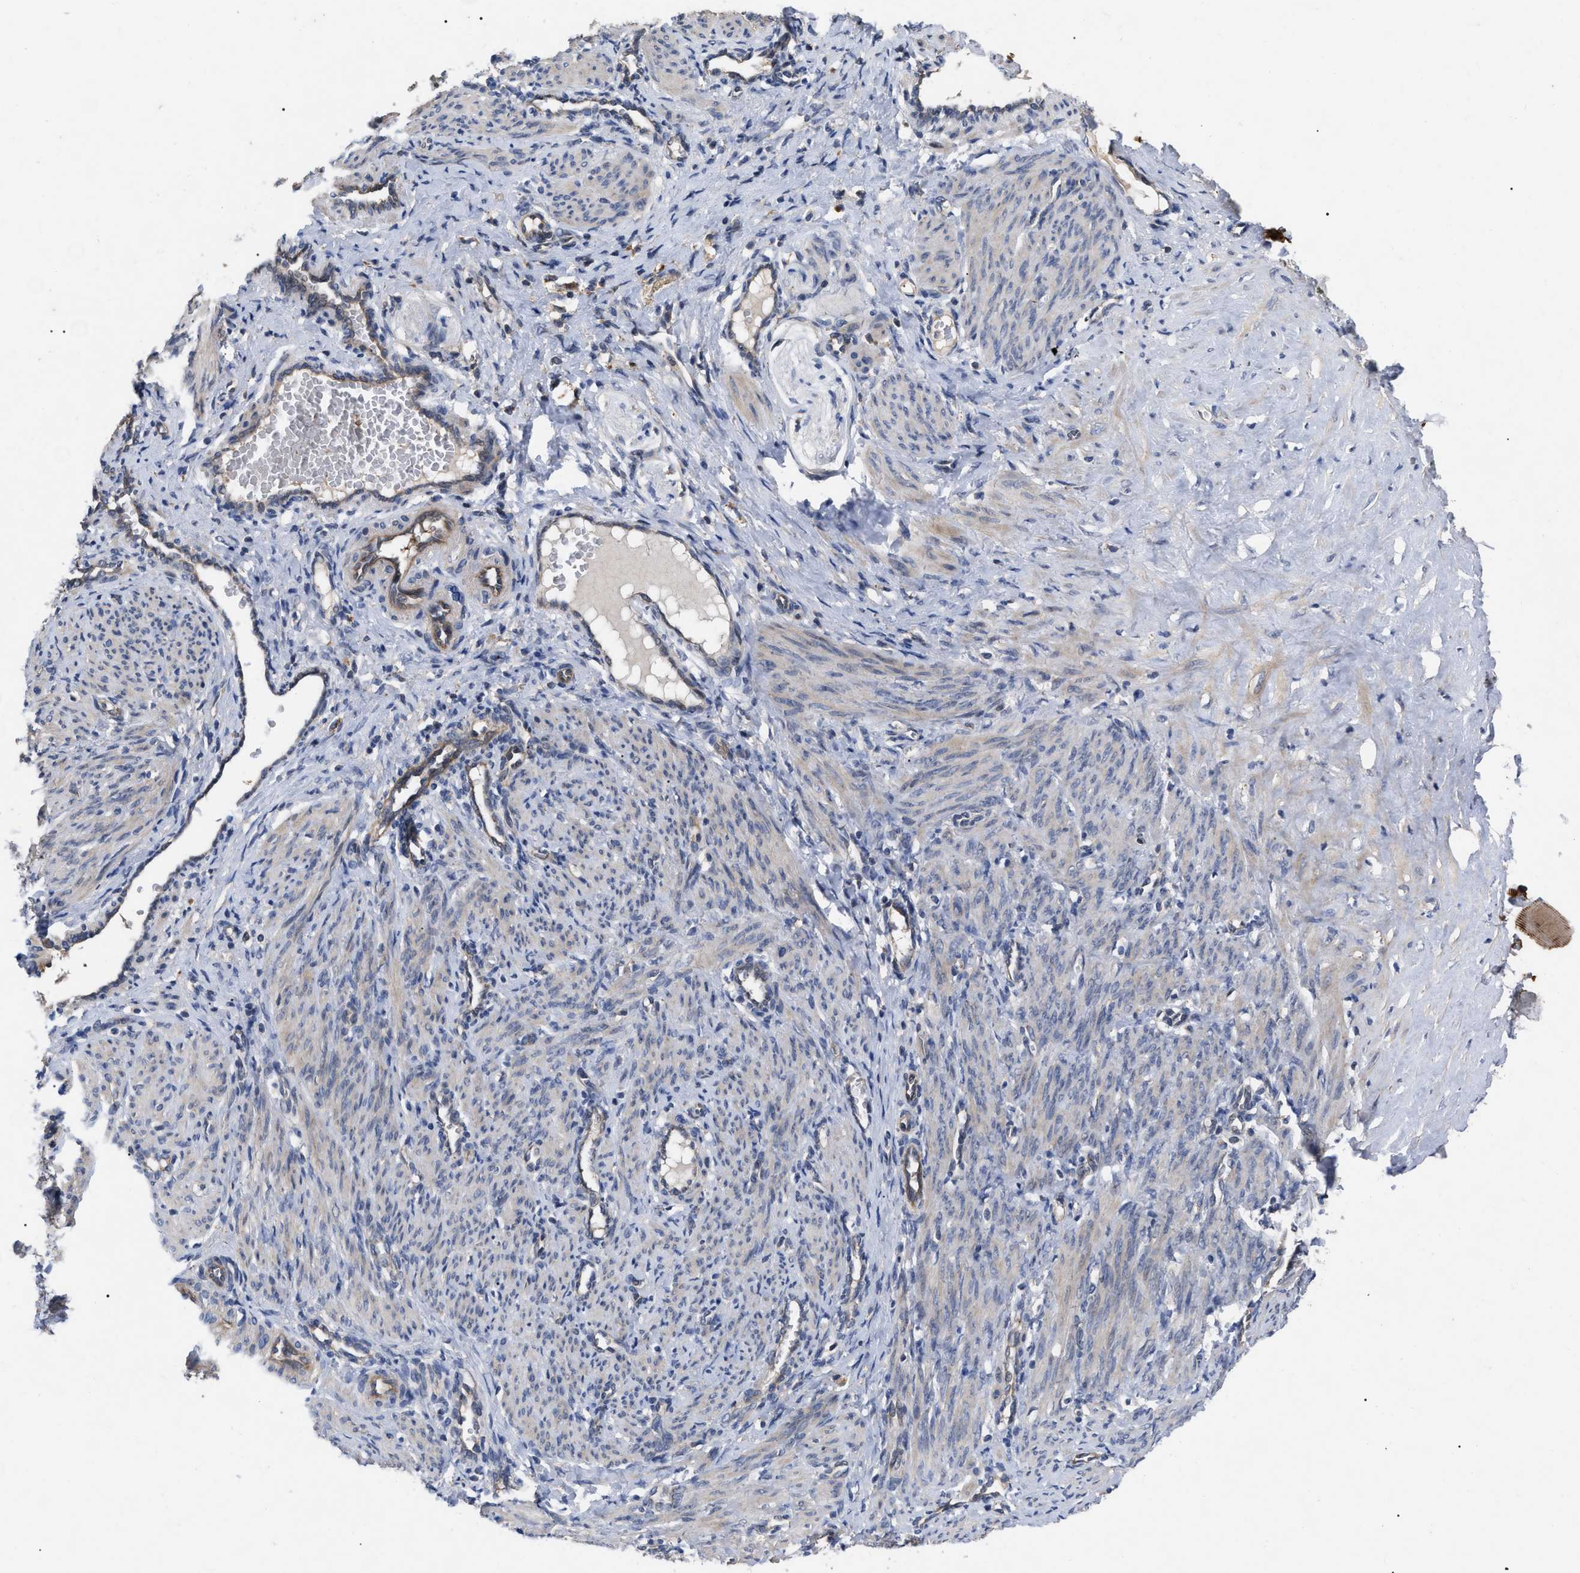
{"staining": {"intensity": "weak", "quantity": "25%-75%", "location": "cytoplasmic/membranous"}, "tissue": "smooth muscle", "cell_type": "Smooth muscle cells", "image_type": "normal", "snomed": [{"axis": "morphology", "description": "Normal tissue, NOS"}, {"axis": "topography", "description": "Endometrium"}], "caption": "A high-resolution micrograph shows IHC staining of benign smooth muscle, which reveals weak cytoplasmic/membranous staining in about 25%-75% of smooth muscle cells. (Stains: DAB (3,3'-diaminobenzidine) in brown, nuclei in blue, Microscopy: brightfield microscopy at high magnification).", "gene": "FAM171A2", "patient": {"sex": "female", "age": 33}}